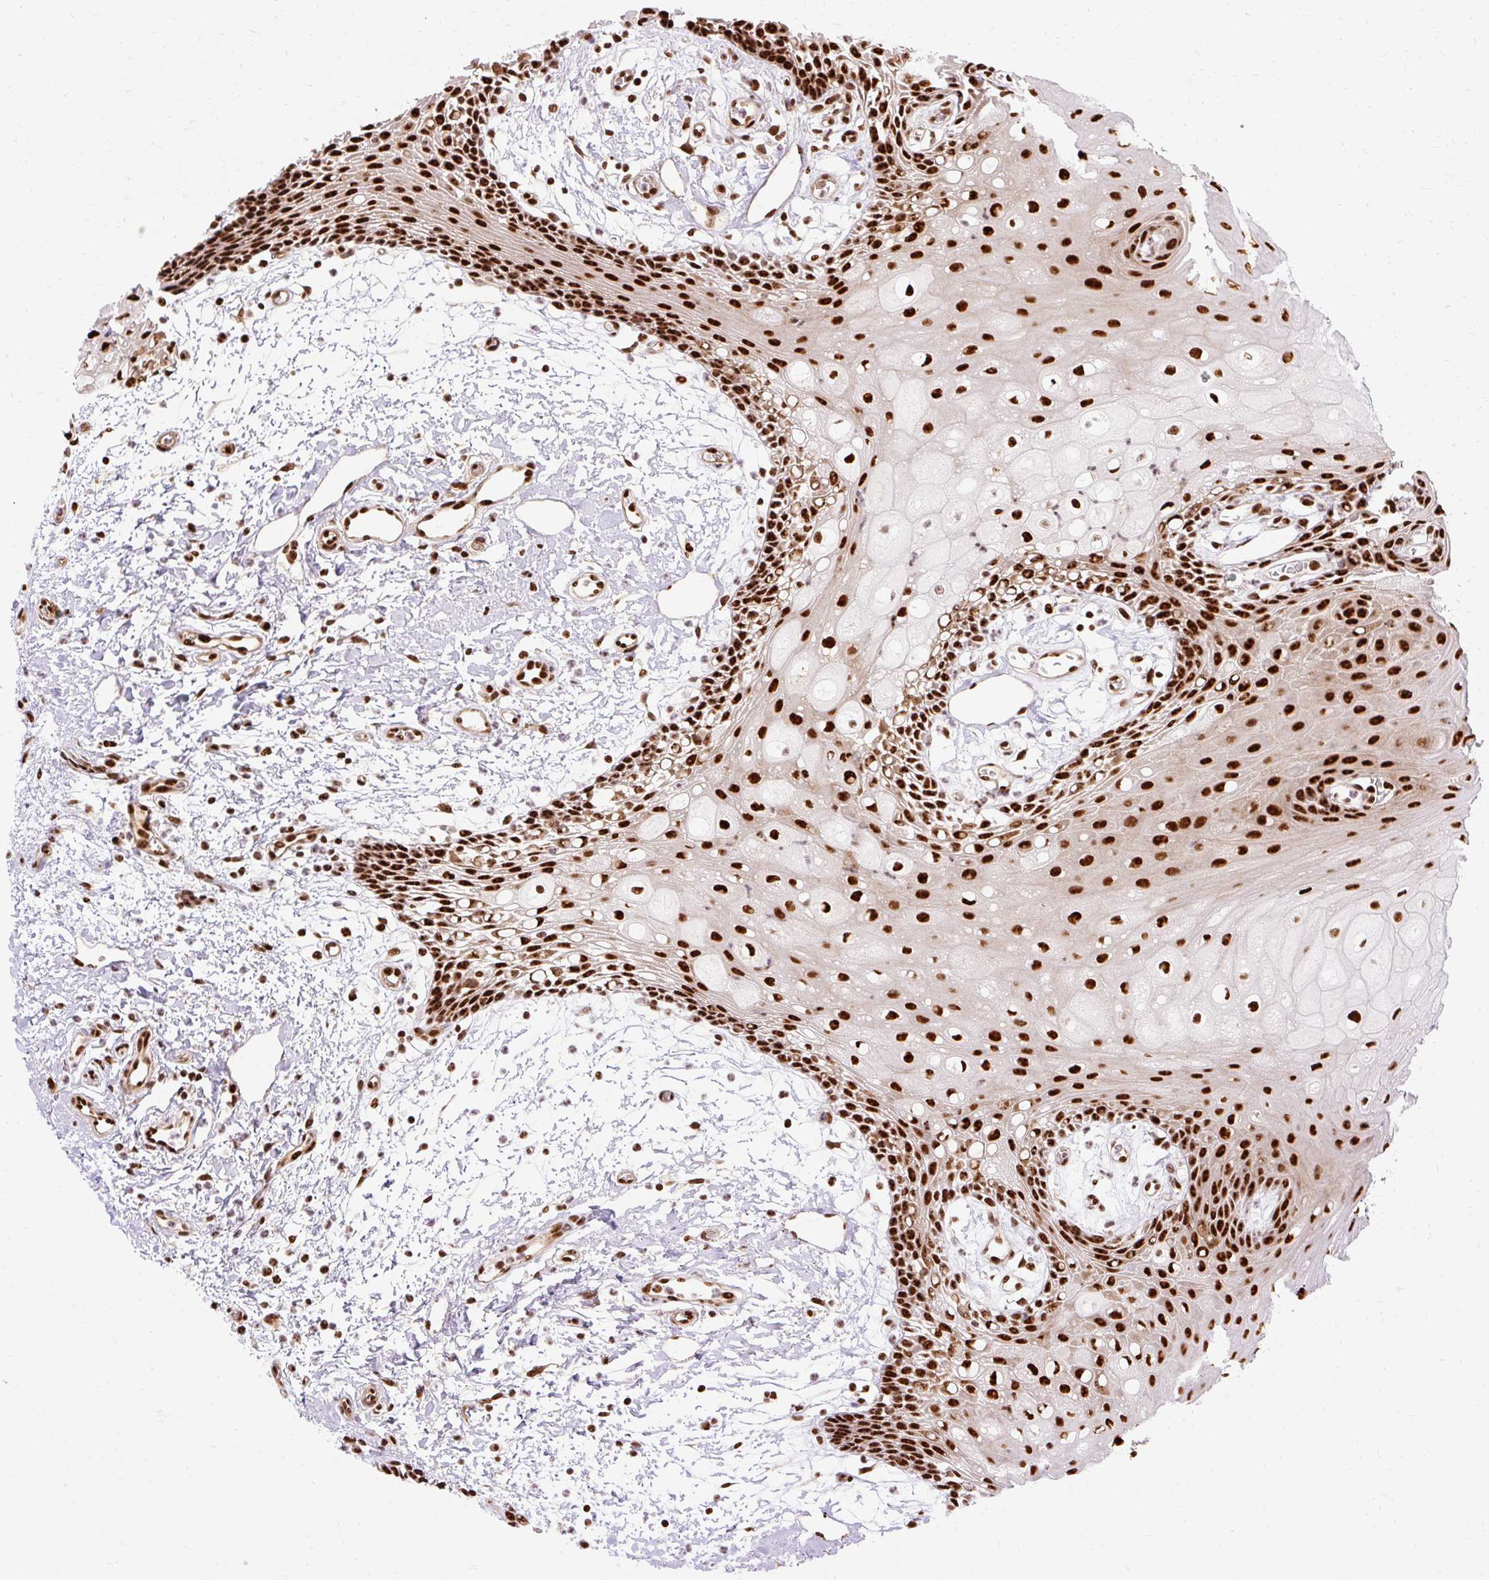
{"staining": {"intensity": "strong", "quantity": ">75%", "location": "nuclear"}, "tissue": "oral mucosa", "cell_type": "Squamous epithelial cells", "image_type": "normal", "snomed": [{"axis": "morphology", "description": "Normal tissue, NOS"}, {"axis": "topography", "description": "Oral tissue"}], "caption": "Immunohistochemical staining of benign human oral mucosa exhibits >75% levels of strong nuclear protein expression in approximately >75% of squamous epithelial cells.", "gene": "MECOM", "patient": {"sex": "female", "age": 59}}